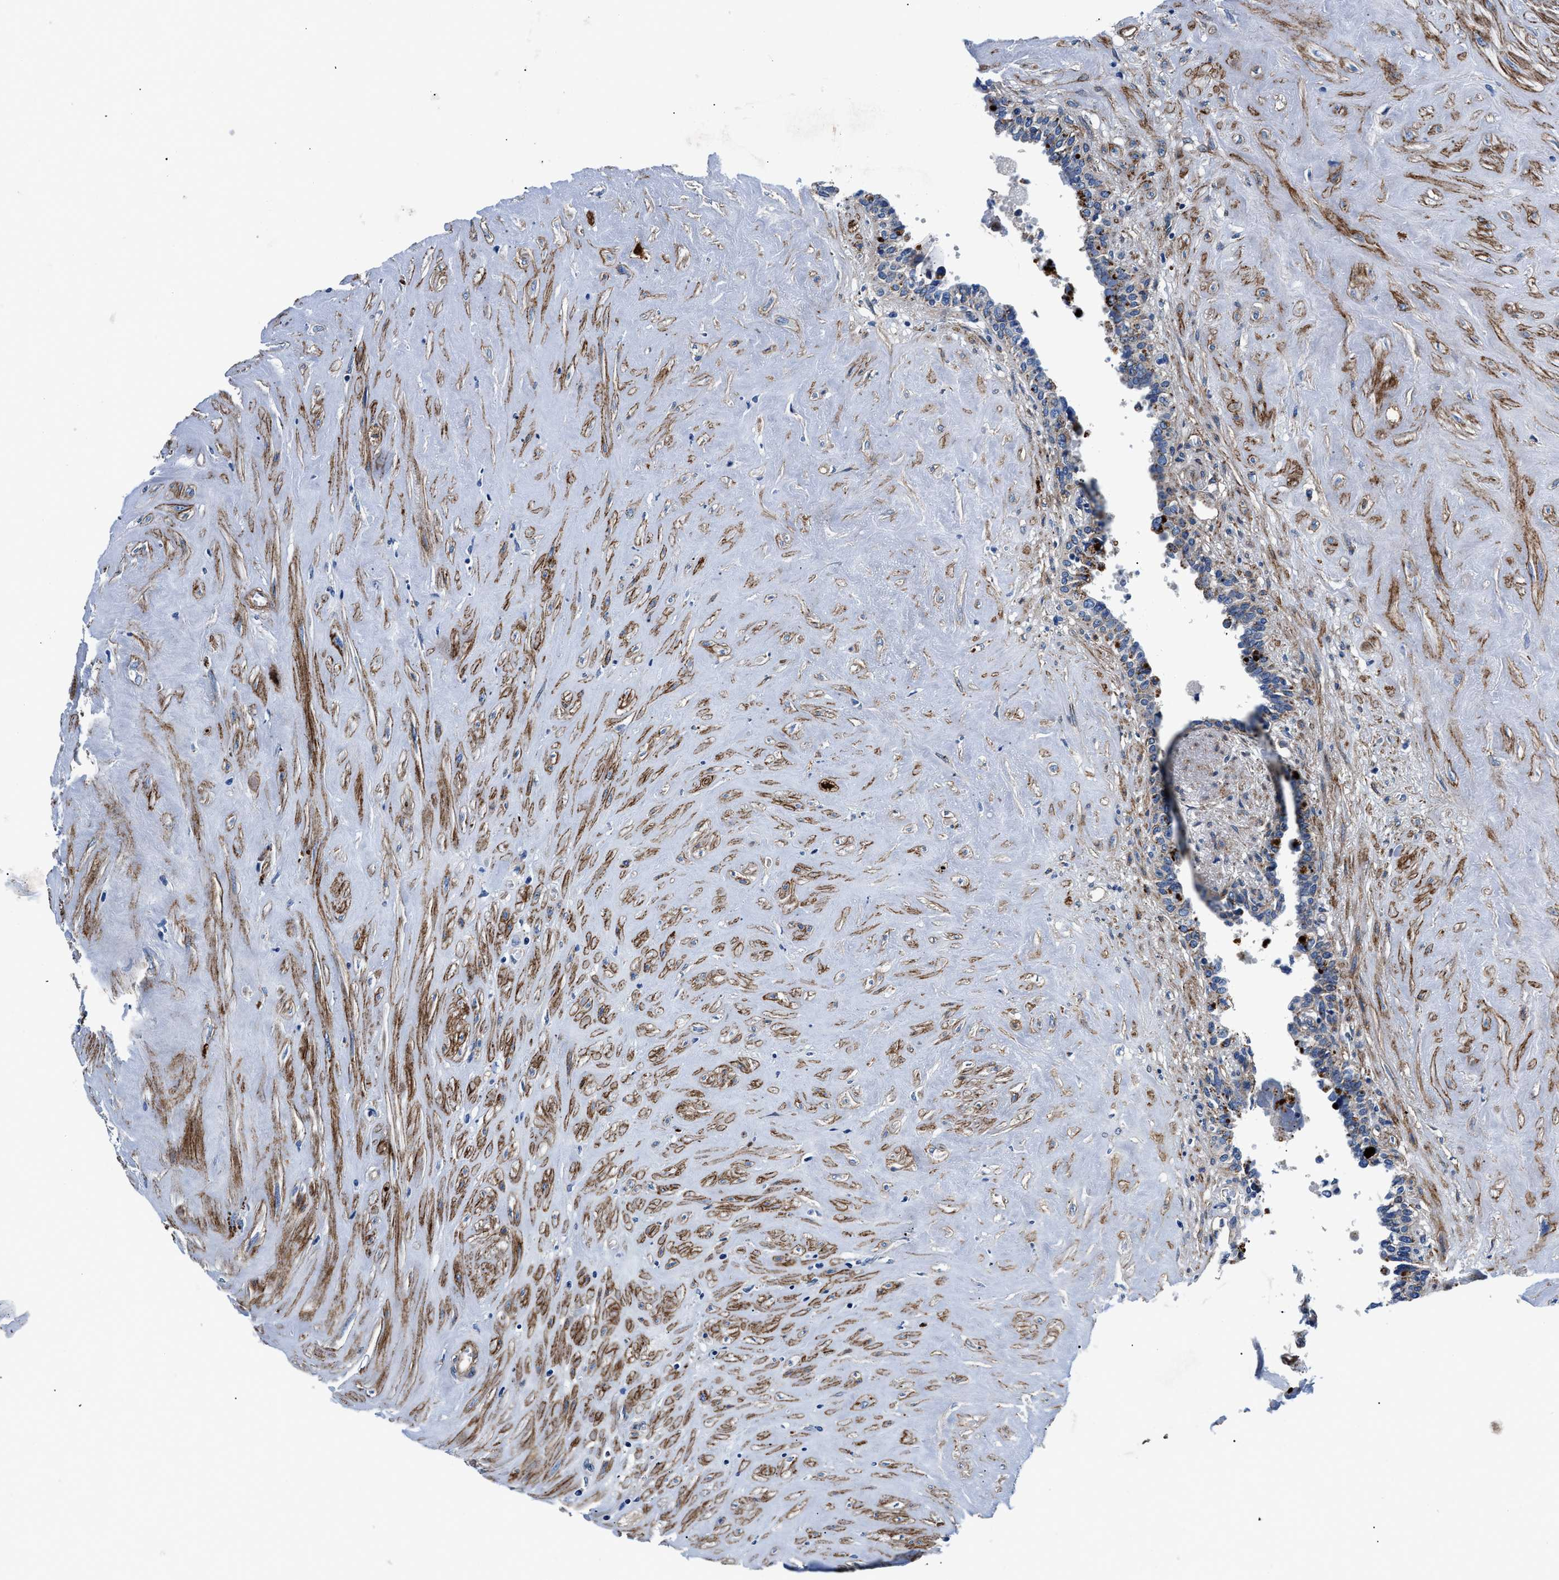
{"staining": {"intensity": "moderate", "quantity": "25%-75%", "location": "cytoplasmic/membranous"}, "tissue": "seminal vesicle", "cell_type": "Glandular cells", "image_type": "normal", "snomed": [{"axis": "morphology", "description": "Normal tissue, NOS"}, {"axis": "topography", "description": "Seminal veicle"}], "caption": "Immunohistochemistry histopathology image of unremarkable seminal vesicle: seminal vesicle stained using immunohistochemistry (IHC) reveals medium levels of moderate protein expression localized specifically in the cytoplasmic/membranous of glandular cells, appearing as a cytoplasmic/membranous brown color.", "gene": "DAG1", "patient": {"sex": "male", "age": 63}}